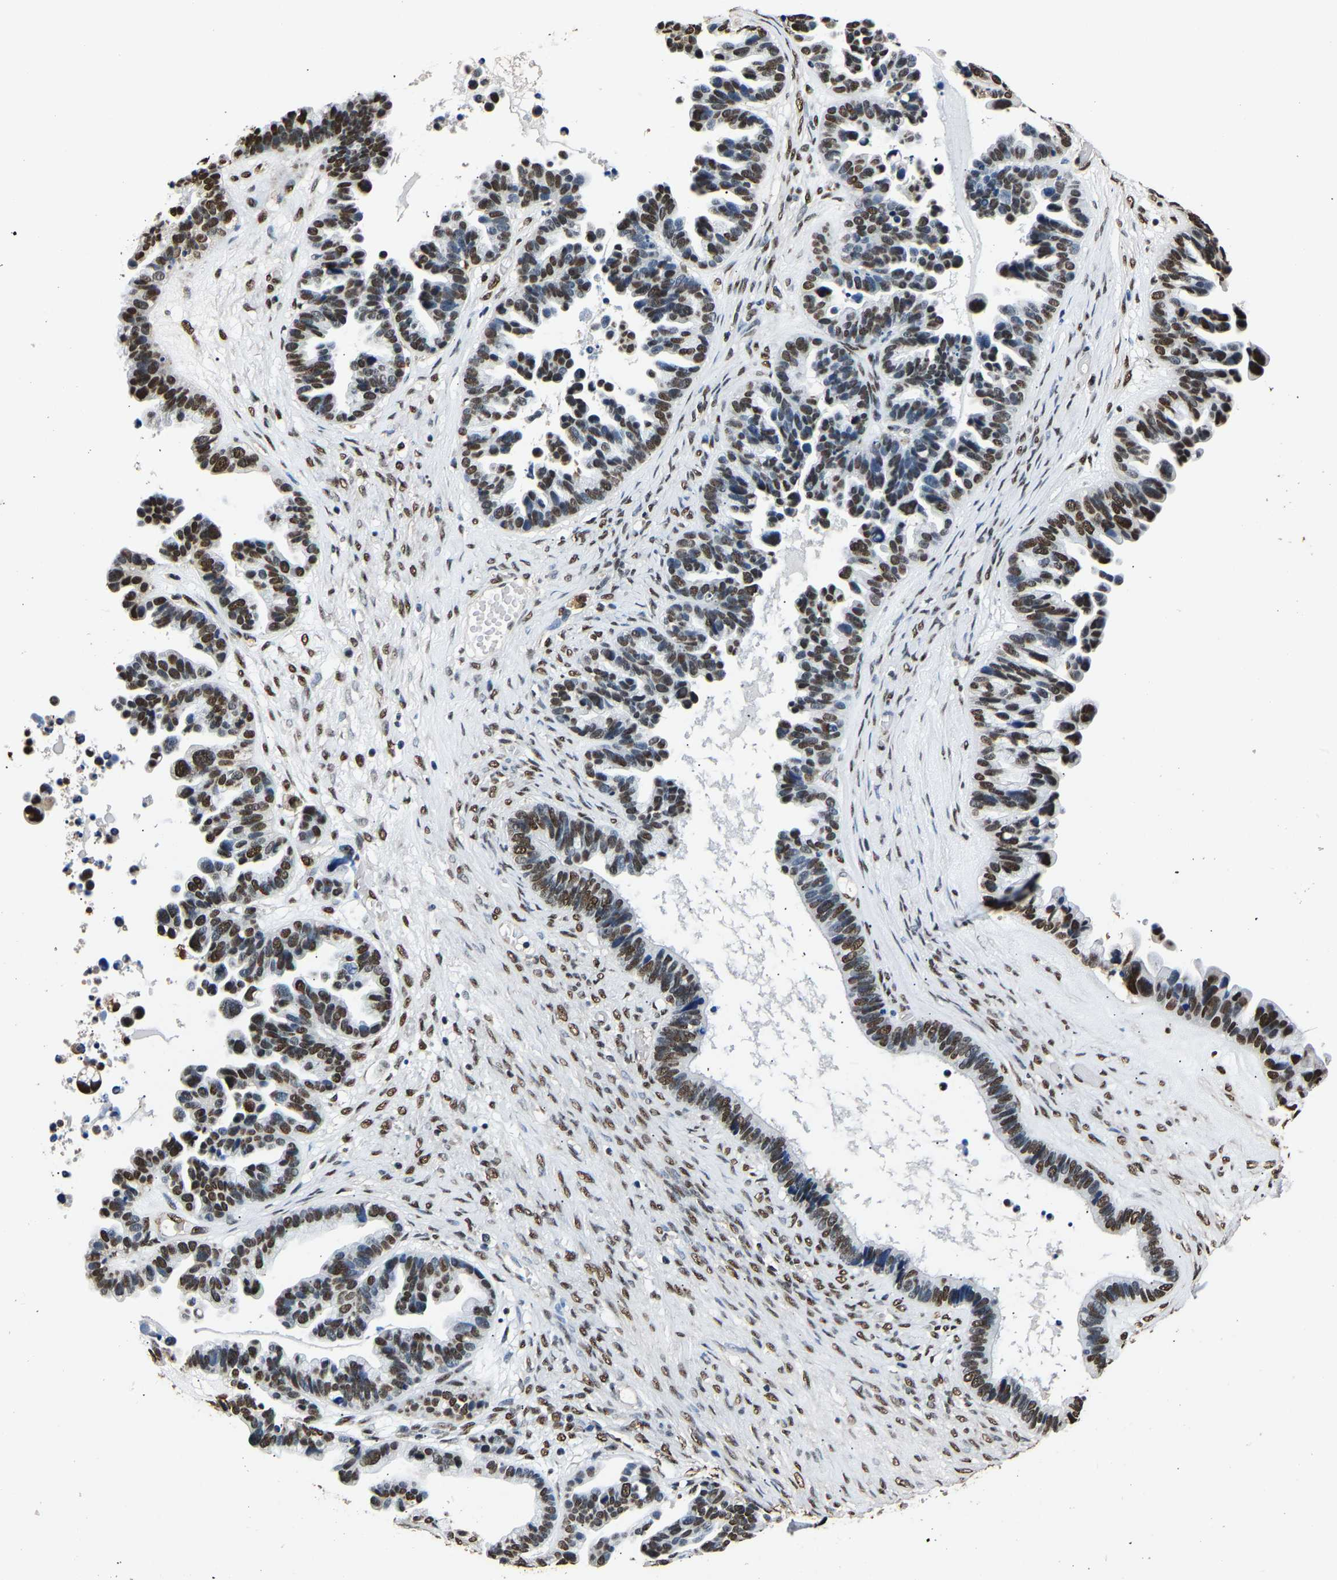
{"staining": {"intensity": "moderate", "quantity": ">75%", "location": "nuclear"}, "tissue": "ovarian cancer", "cell_type": "Tumor cells", "image_type": "cancer", "snomed": [{"axis": "morphology", "description": "Cystadenocarcinoma, serous, NOS"}, {"axis": "topography", "description": "Ovary"}], "caption": "A medium amount of moderate nuclear staining is appreciated in about >75% of tumor cells in ovarian serous cystadenocarcinoma tissue. The staining was performed using DAB (3,3'-diaminobenzidine) to visualize the protein expression in brown, while the nuclei were stained in blue with hematoxylin (Magnification: 20x).", "gene": "SAFB", "patient": {"sex": "female", "age": 56}}